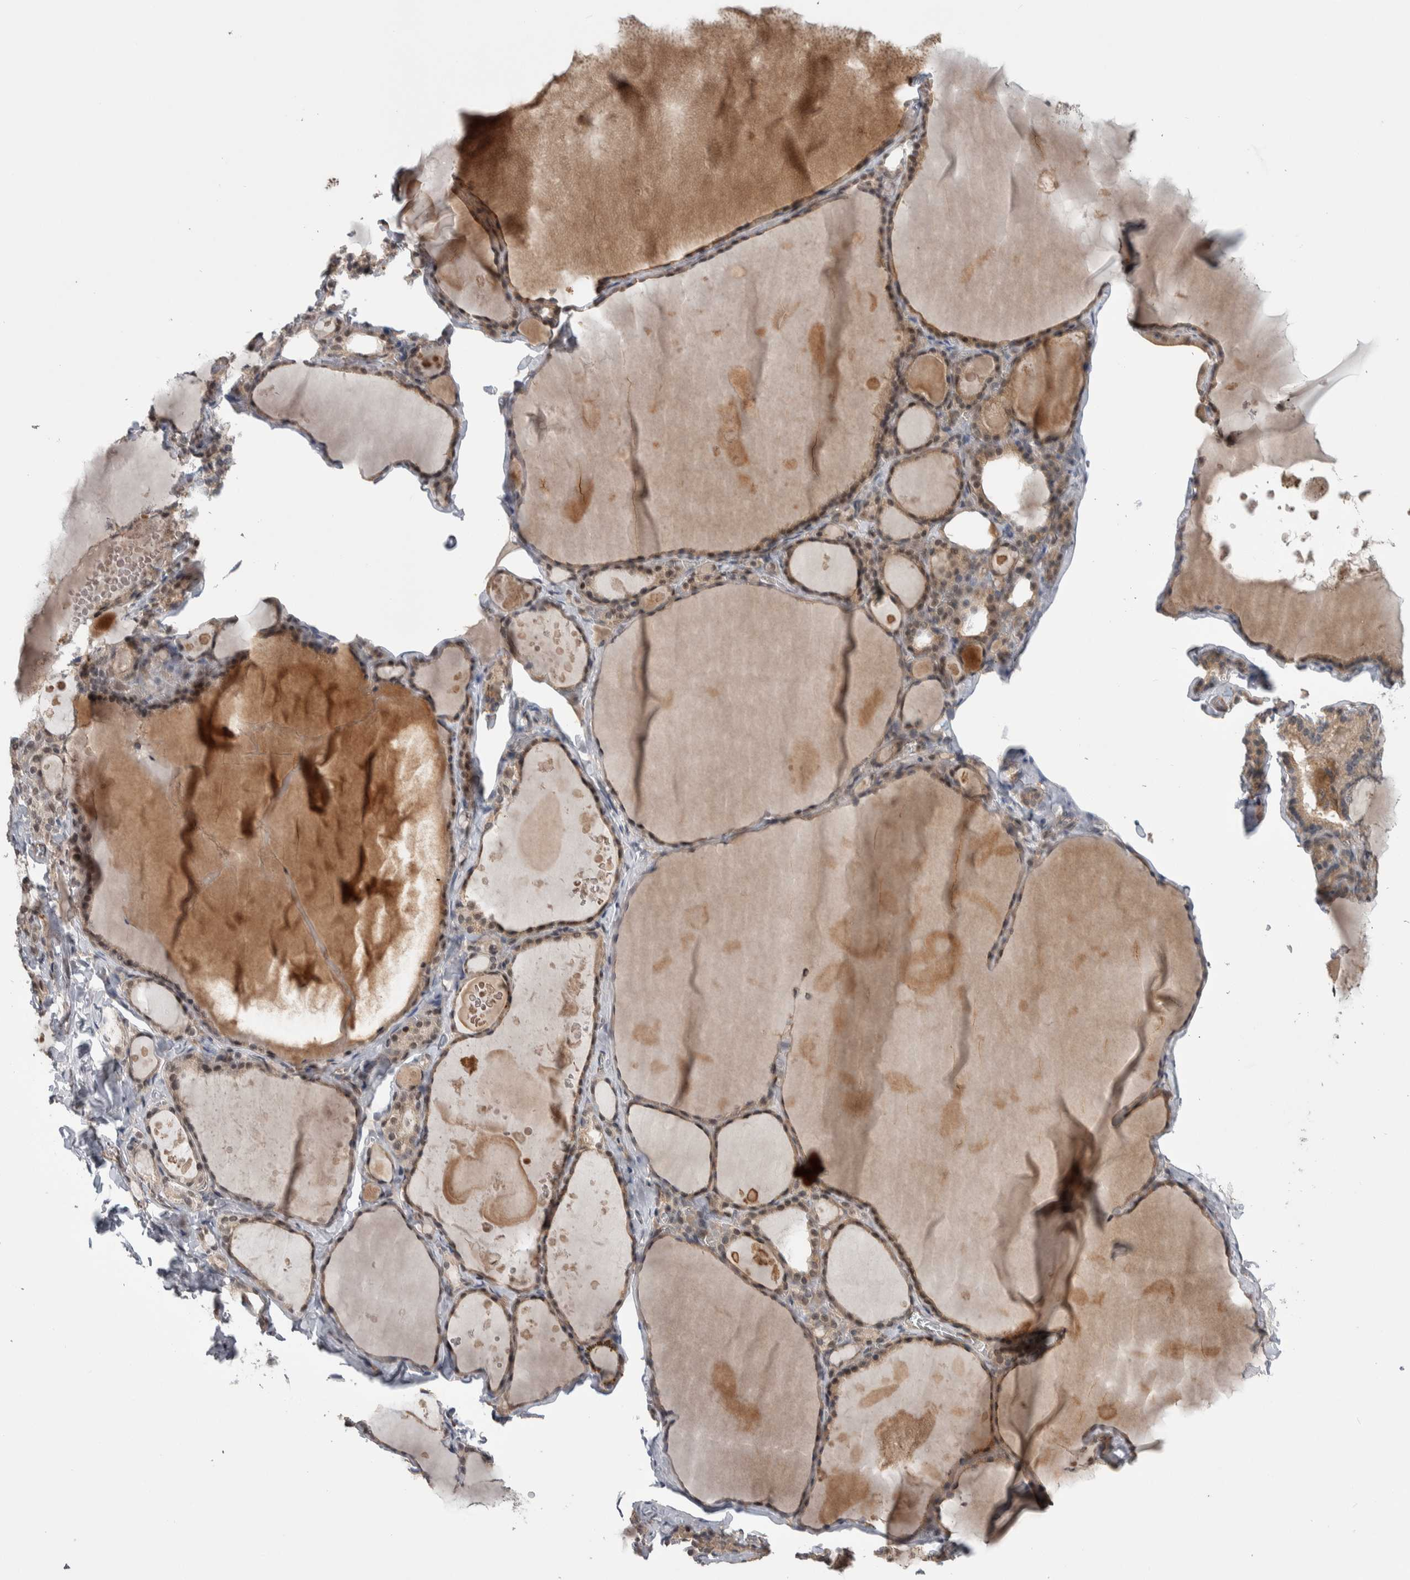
{"staining": {"intensity": "moderate", "quantity": ">75%", "location": "nuclear"}, "tissue": "thyroid gland", "cell_type": "Glandular cells", "image_type": "normal", "snomed": [{"axis": "morphology", "description": "Normal tissue, NOS"}, {"axis": "topography", "description": "Thyroid gland"}], "caption": "Immunohistochemistry (DAB) staining of benign human thyroid gland exhibits moderate nuclear protein positivity in approximately >75% of glandular cells.", "gene": "PRDM4", "patient": {"sex": "male", "age": 56}}